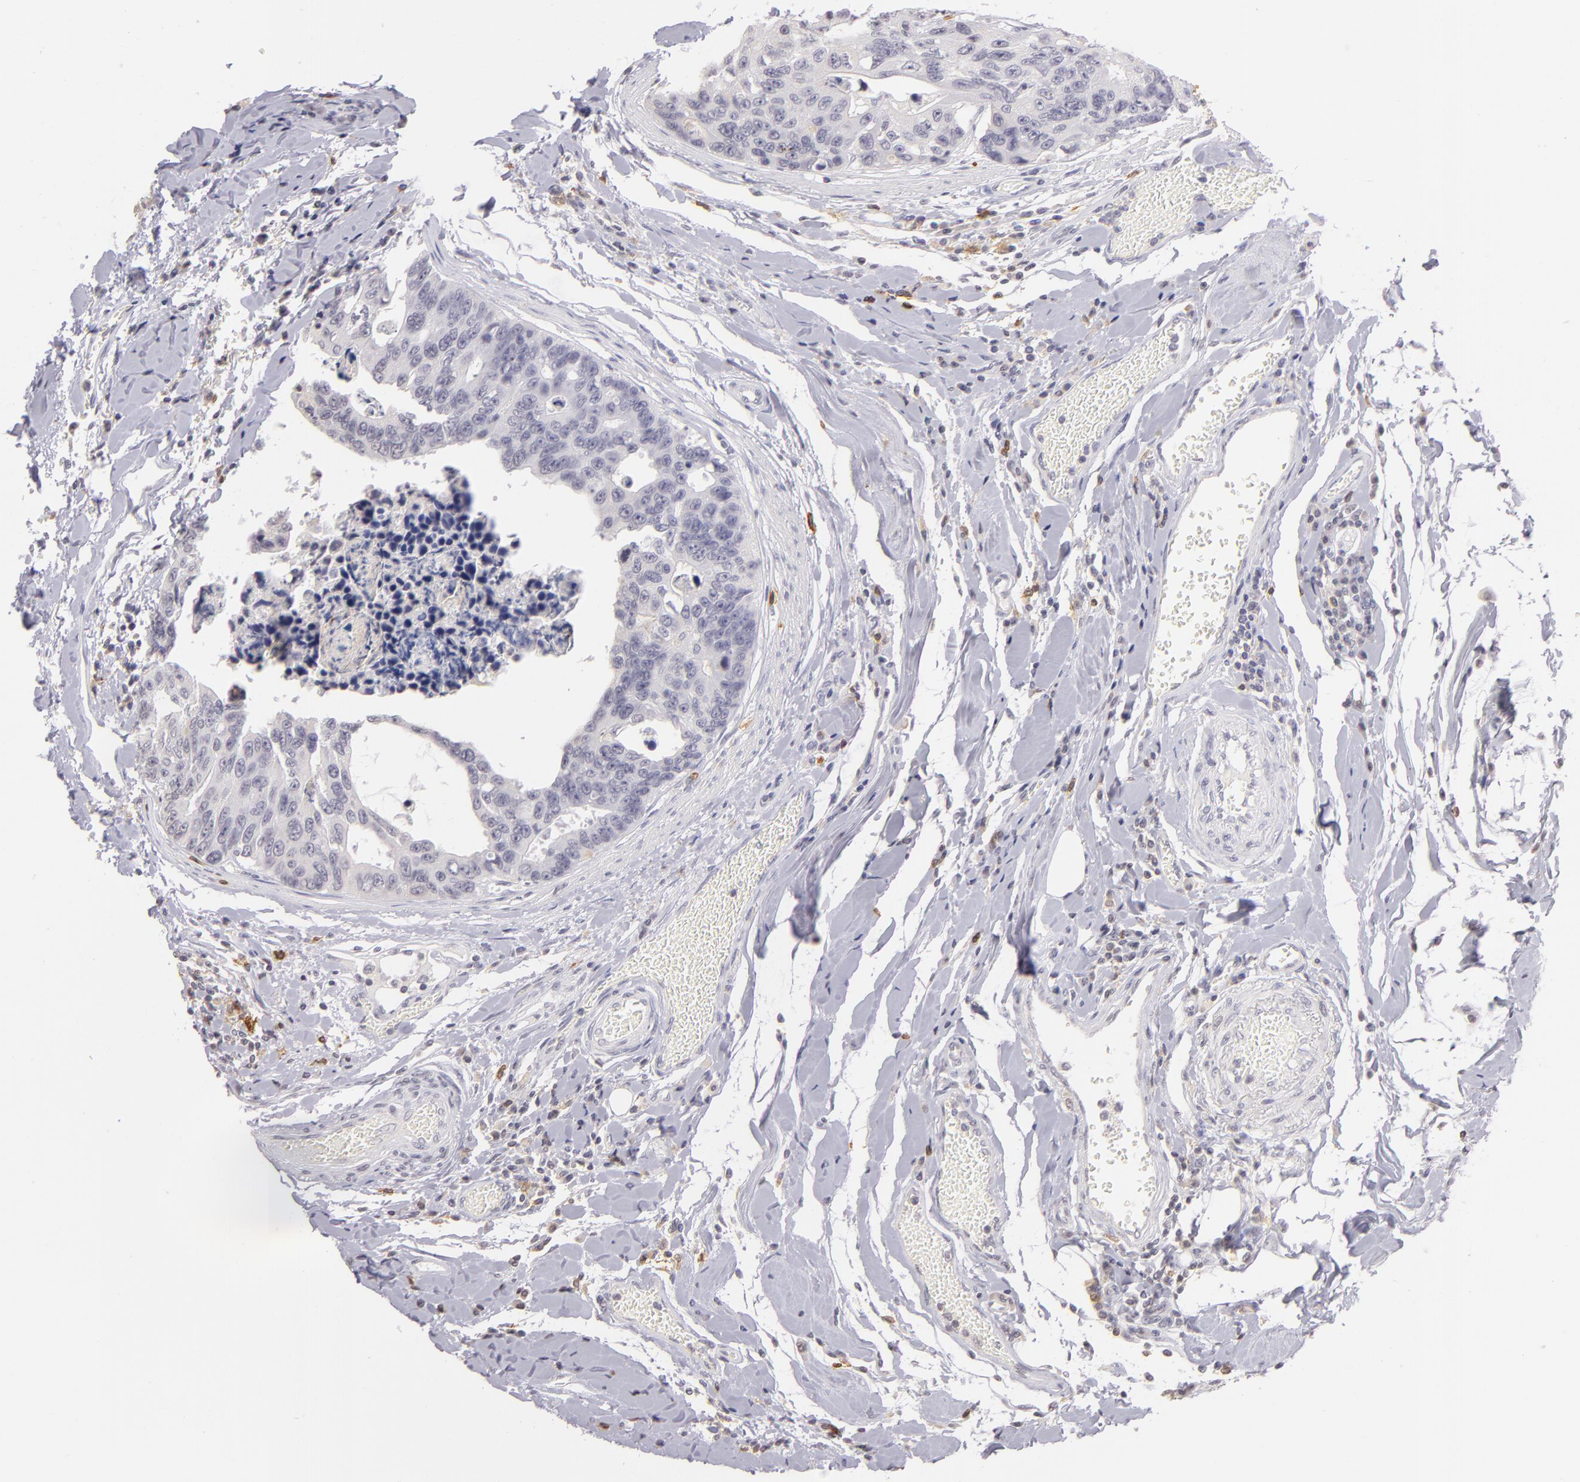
{"staining": {"intensity": "negative", "quantity": "none", "location": "none"}, "tissue": "colorectal cancer", "cell_type": "Tumor cells", "image_type": "cancer", "snomed": [{"axis": "morphology", "description": "Adenocarcinoma, NOS"}, {"axis": "topography", "description": "Colon"}], "caption": "The immunohistochemistry (IHC) photomicrograph has no significant expression in tumor cells of colorectal adenocarcinoma tissue. The staining is performed using DAB (3,3'-diaminobenzidine) brown chromogen with nuclei counter-stained in using hematoxylin.", "gene": "IL2RA", "patient": {"sex": "female", "age": 86}}